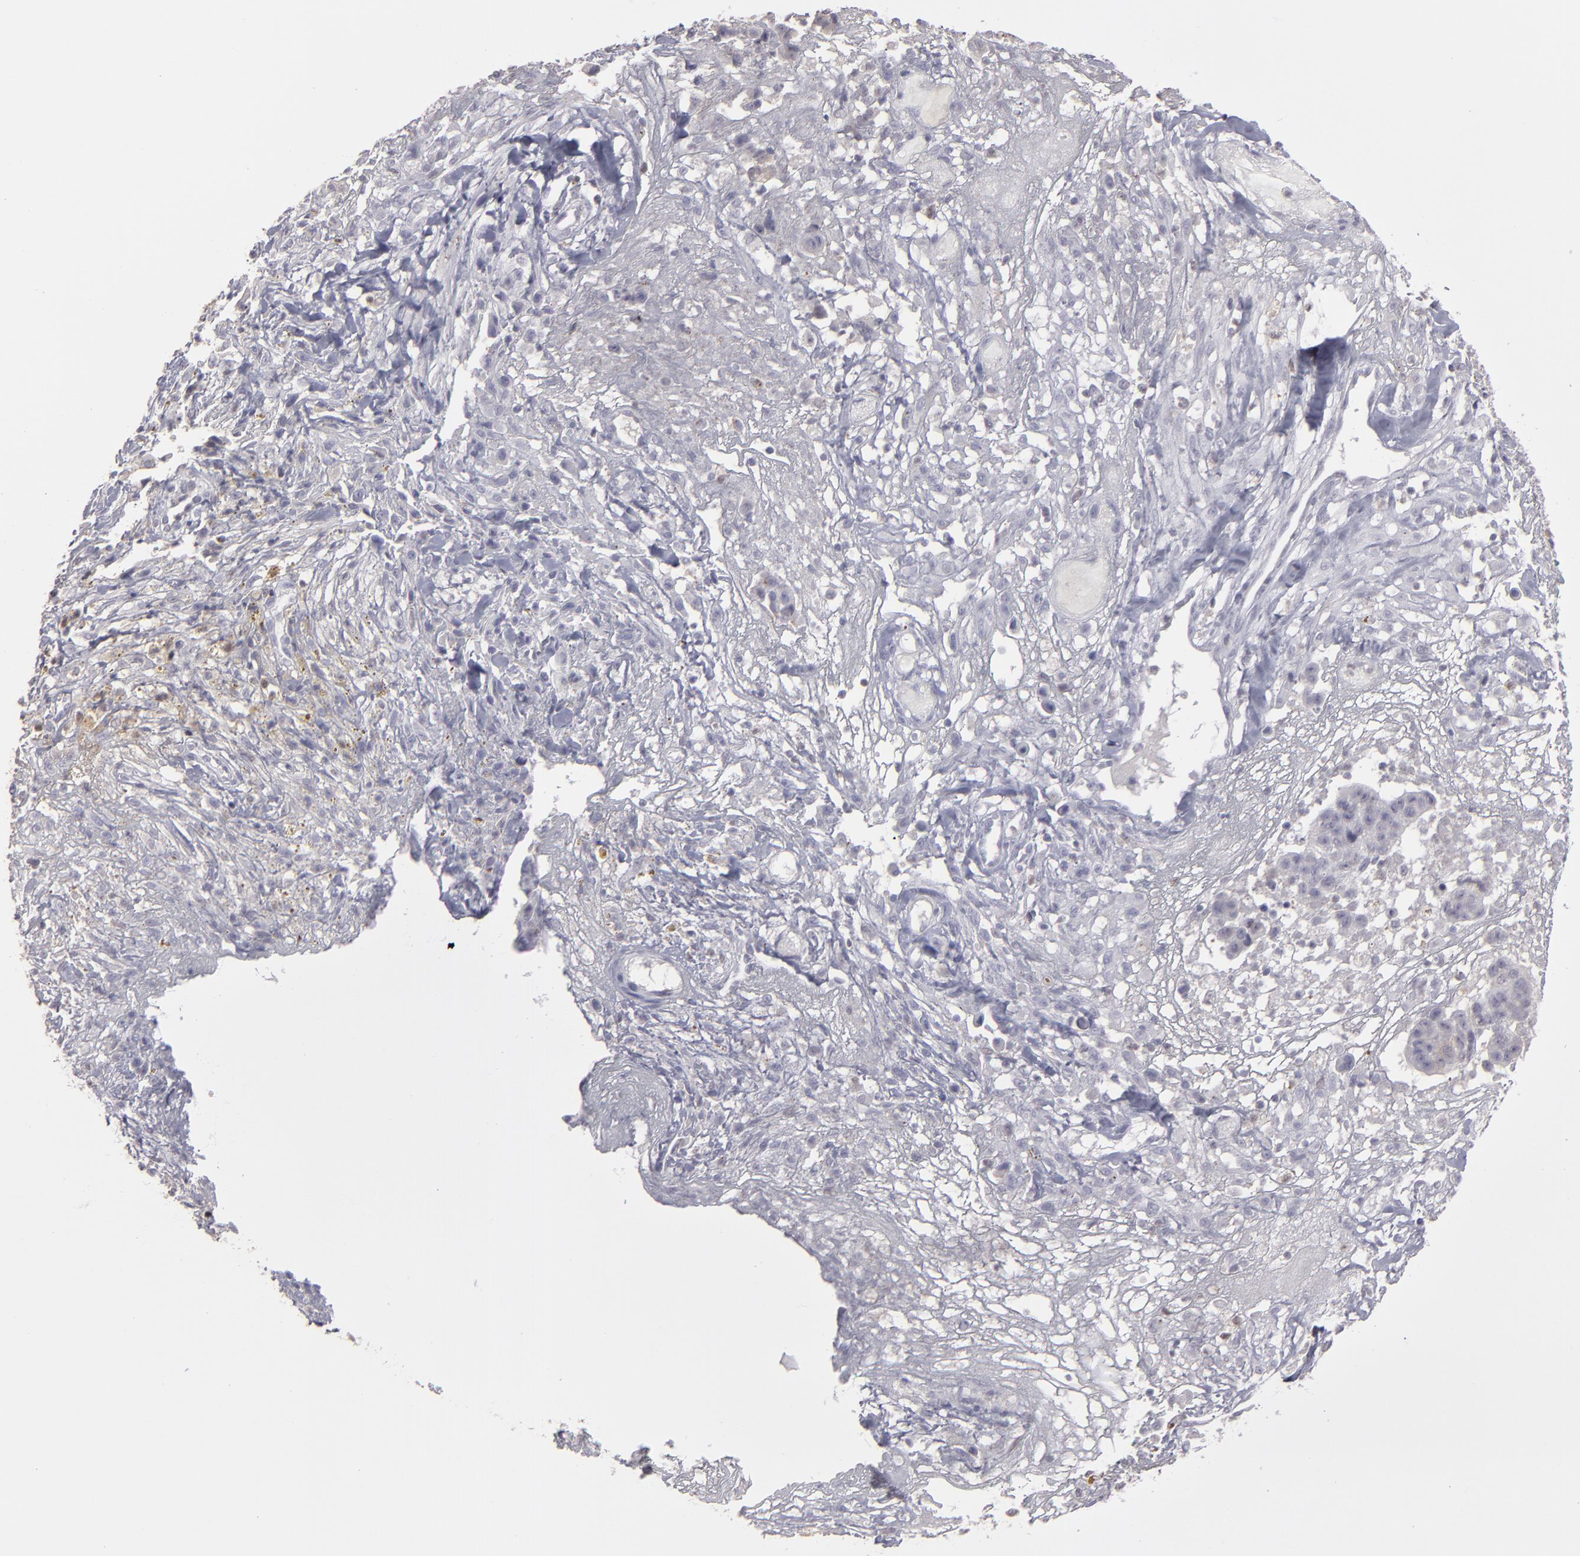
{"staining": {"intensity": "negative", "quantity": "none", "location": "none"}, "tissue": "ovarian cancer", "cell_type": "Tumor cells", "image_type": "cancer", "snomed": [{"axis": "morphology", "description": "Carcinoma, endometroid"}, {"axis": "topography", "description": "Ovary"}], "caption": "There is no significant staining in tumor cells of ovarian cancer (endometroid carcinoma).", "gene": "SEMA3G", "patient": {"sex": "female", "age": 42}}